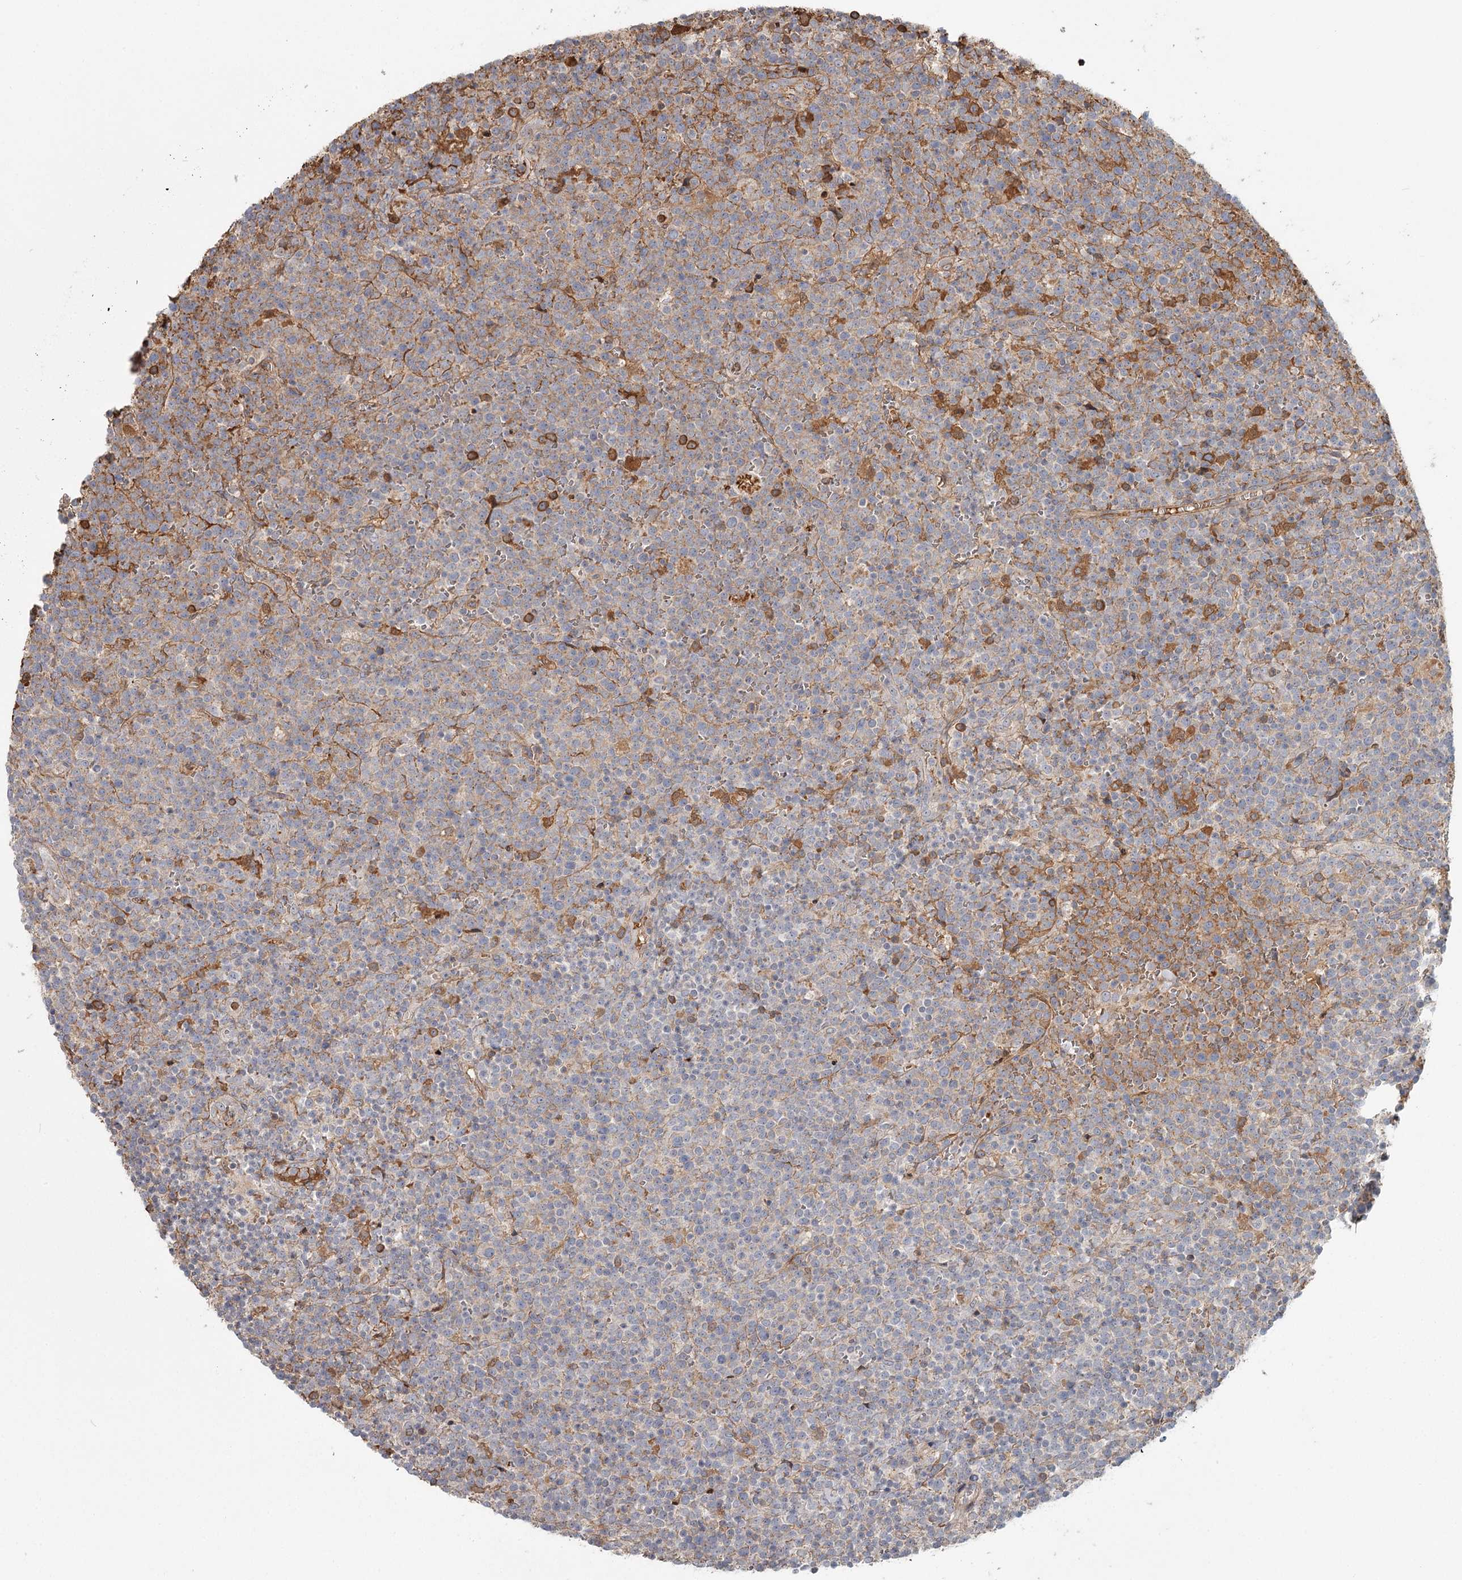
{"staining": {"intensity": "moderate", "quantity": "<25%", "location": "cytoplasmic/membranous"}, "tissue": "lymphoma", "cell_type": "Tumor cells", "image_type": "cancer", "snomed": [{"axis": "morphology", "description": "Malignant lymphoma, non-Hodgkin's type, High grade"}, {"axis": "topography", "description": "Lymph node"}], "caption": "IHC of high-grade malignant lymphoma, non-Hodgkin's type shows low levels of moderate cytoplasmic/membranous staining in about <25% of tumor cells.", "gene": "DHRS9", "patient": {"sex": "male", "age": 61}}